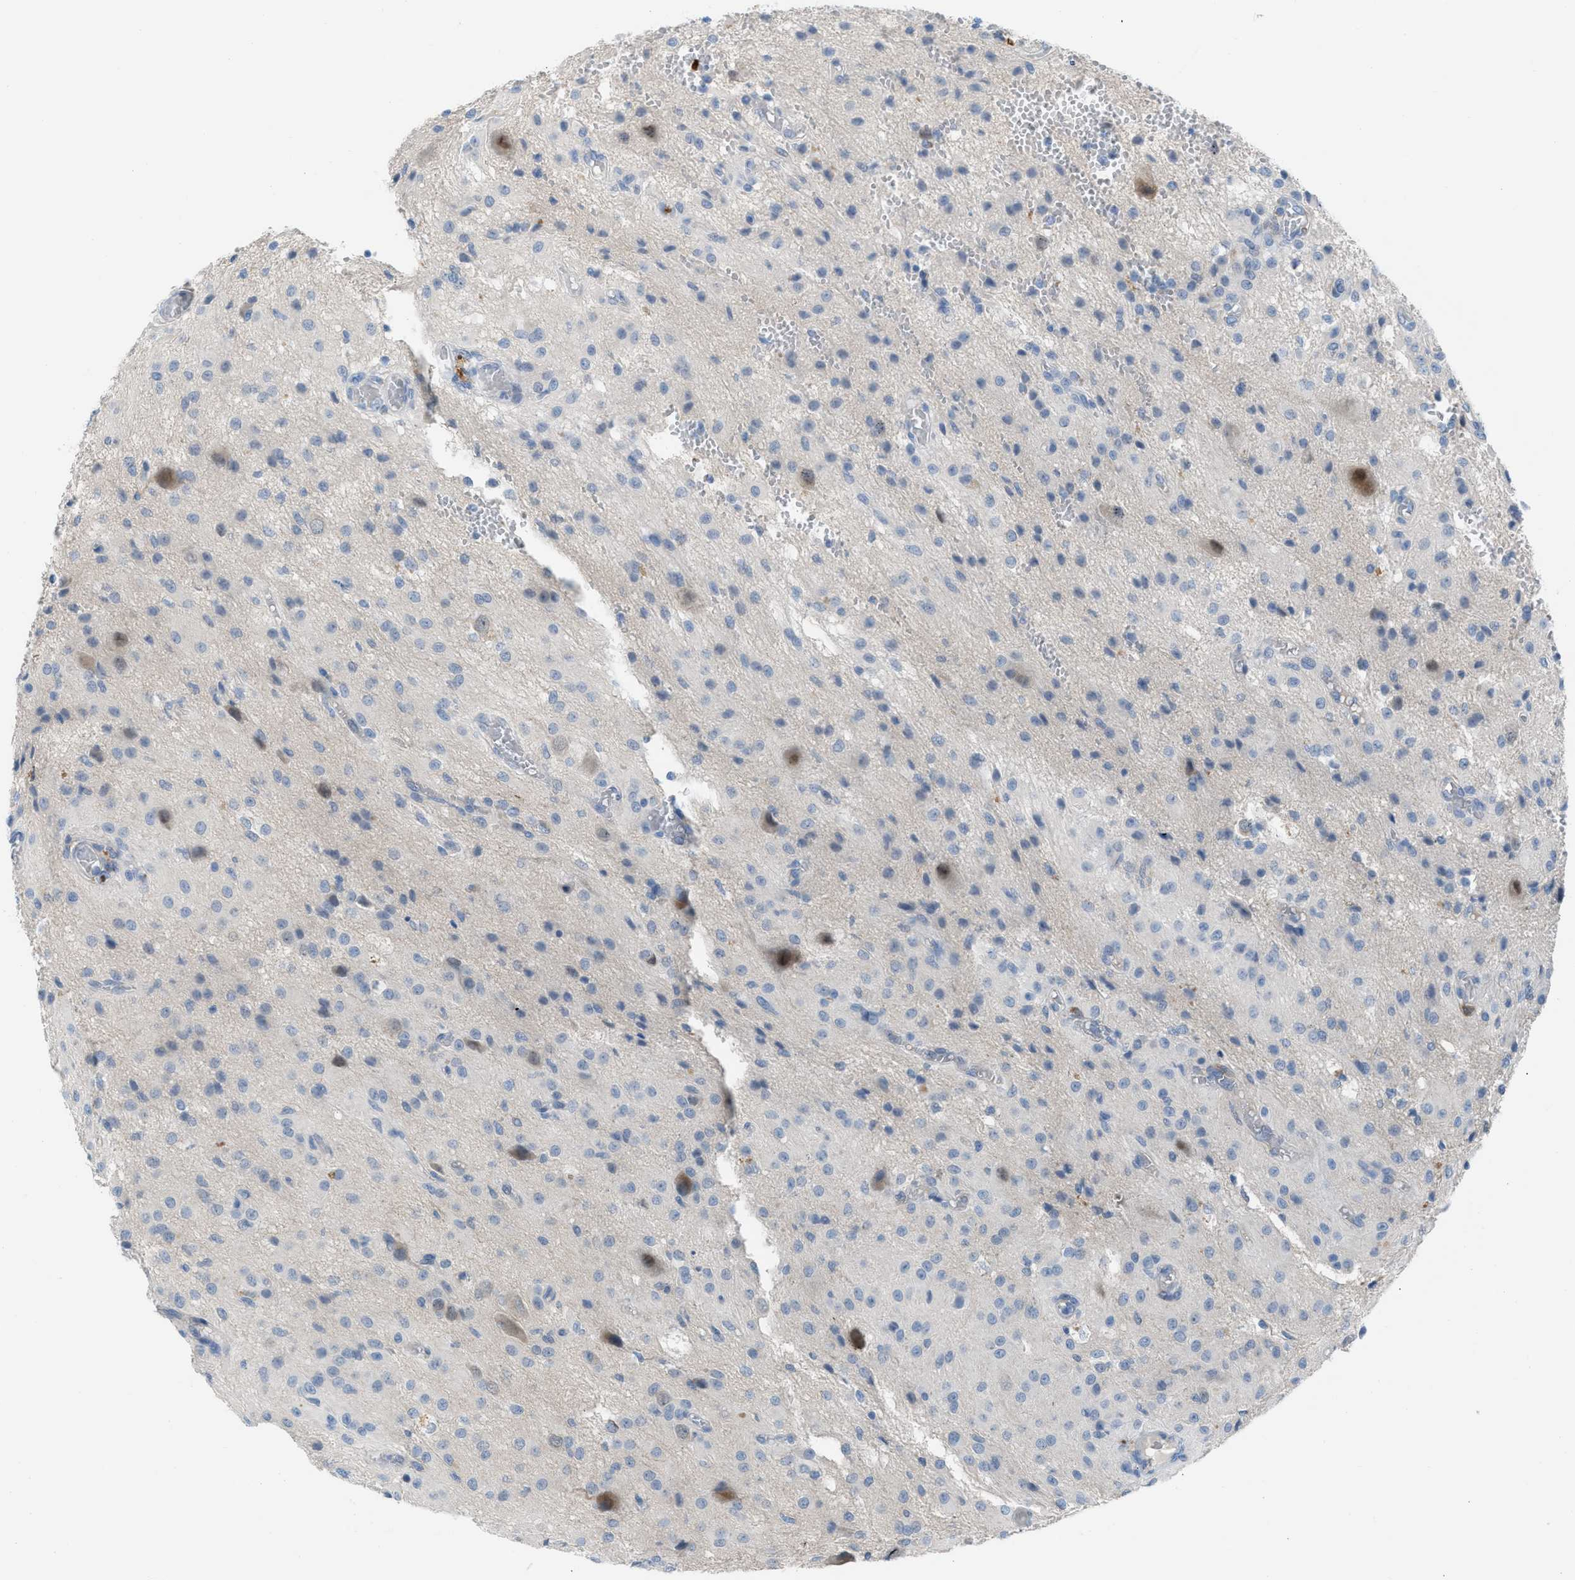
{"staining": {"intensity": "weak", "quantity": "<25%", "location": "cytoplasmic/membranous,nuclear"}, "tissue": "glioma", "cell_type": "Tumor cells", "image_type": "cancer", "snomed": [{"axis": "morphology", "description": "Glioma, malignant, High grade"}, {"axis": "topography", "description": "Brain"}], "caption": "A micrograph of human glioma is negative for staining in tumor cells.", "gene": "CLEC10A", "patient": {"sex": "female", "age": 59}}